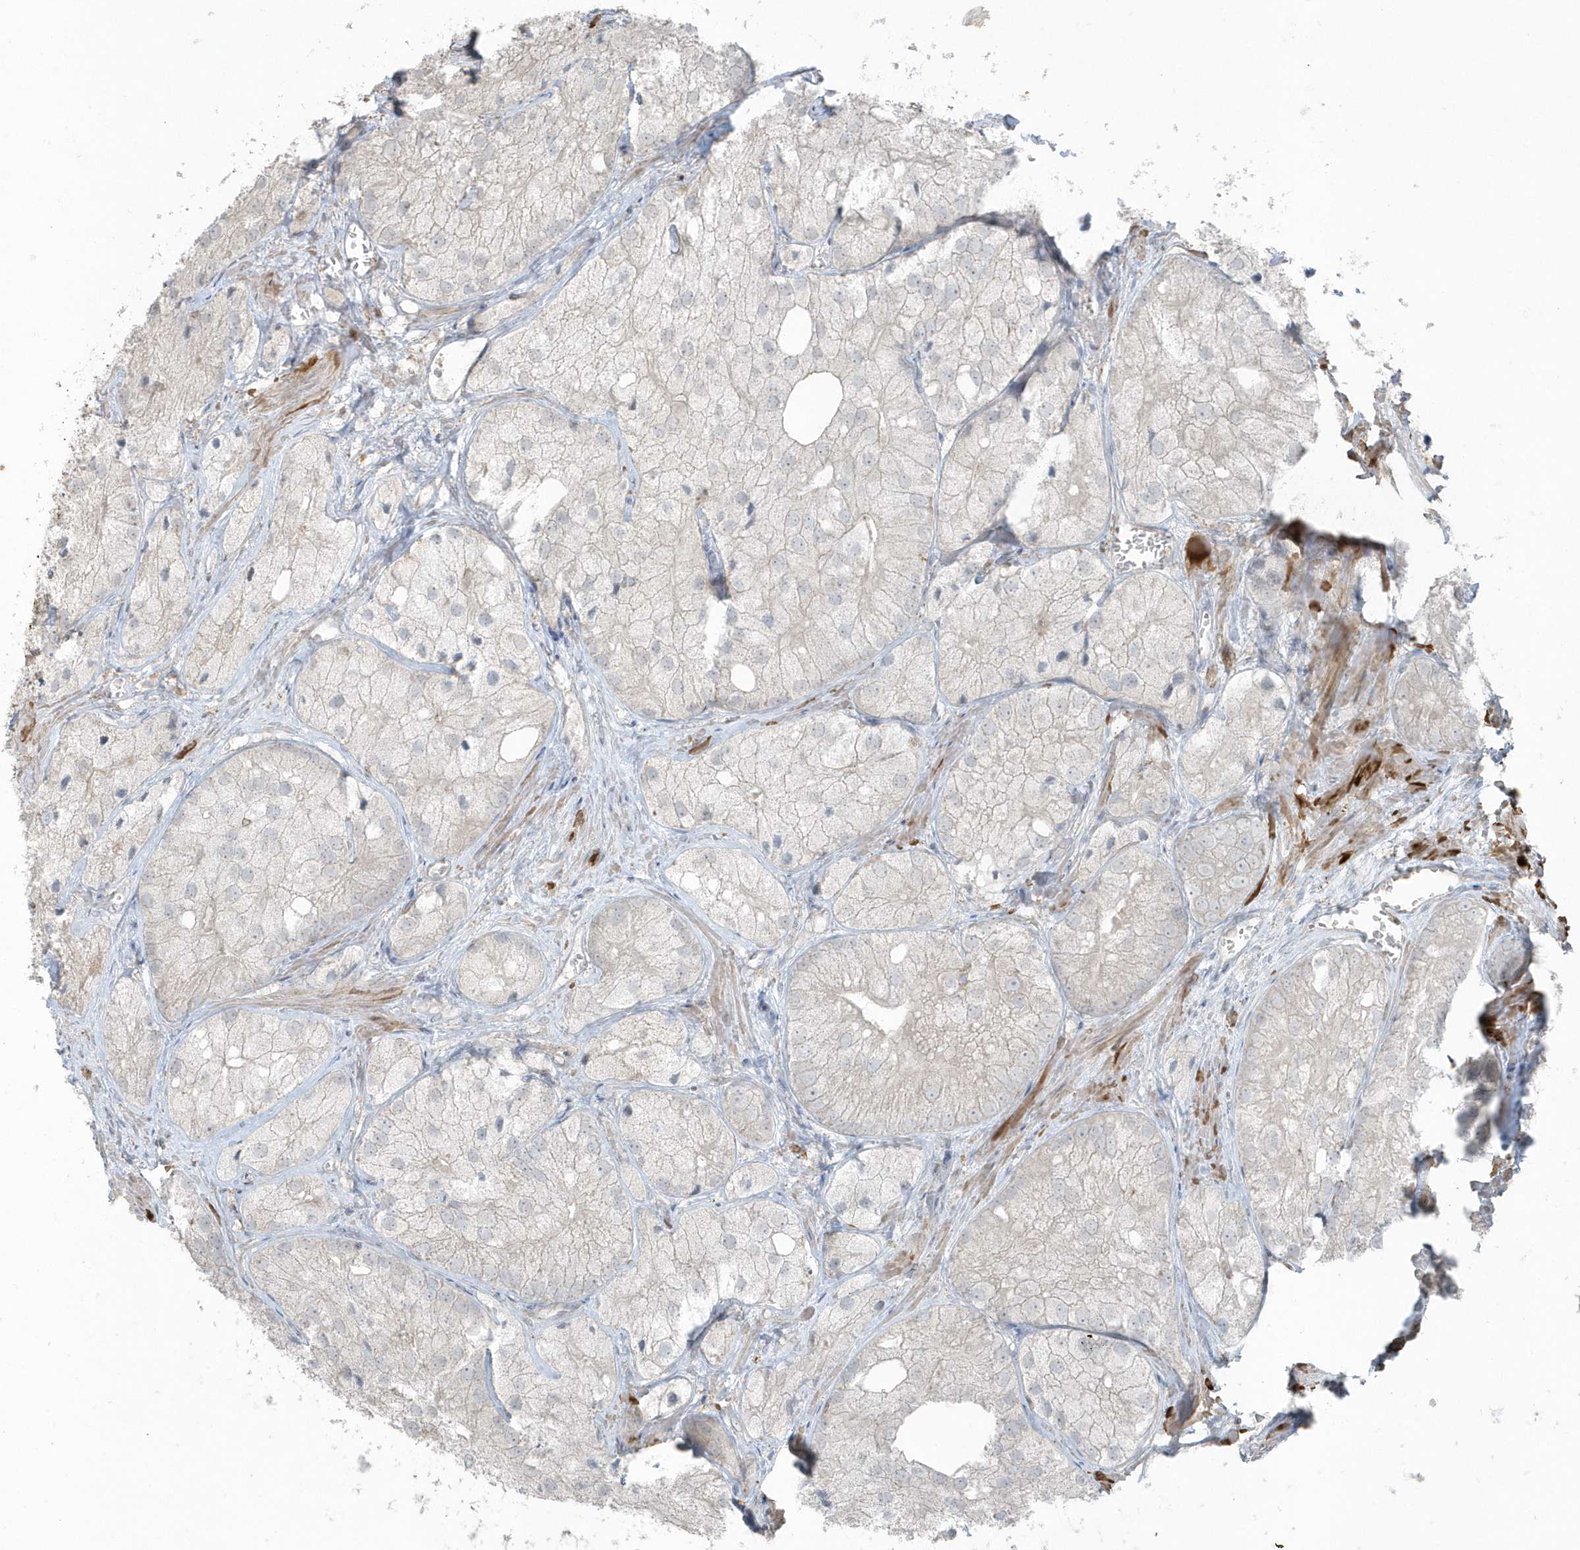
{"staining": {"intensity": "negative", "quantity": "none", "location": "none"}, "tissue": "prostate cancer", "cell_type": "Tumor cells", "image_type": "cancer", "snomed": [{"axis": "morphology", "description": "Adenocarcinoma, Low grade"}, {"axis": "topography", "description": "Prostate"}], "caption": "The micrograph demonstrates no significant positivity in tumor cells of prostate cancer. (Immunohistochemistry (ihc), brightfield microscopy, high magnification).", "gene": "ACTC1", "patient": {"sex": "male", "age": 69}}